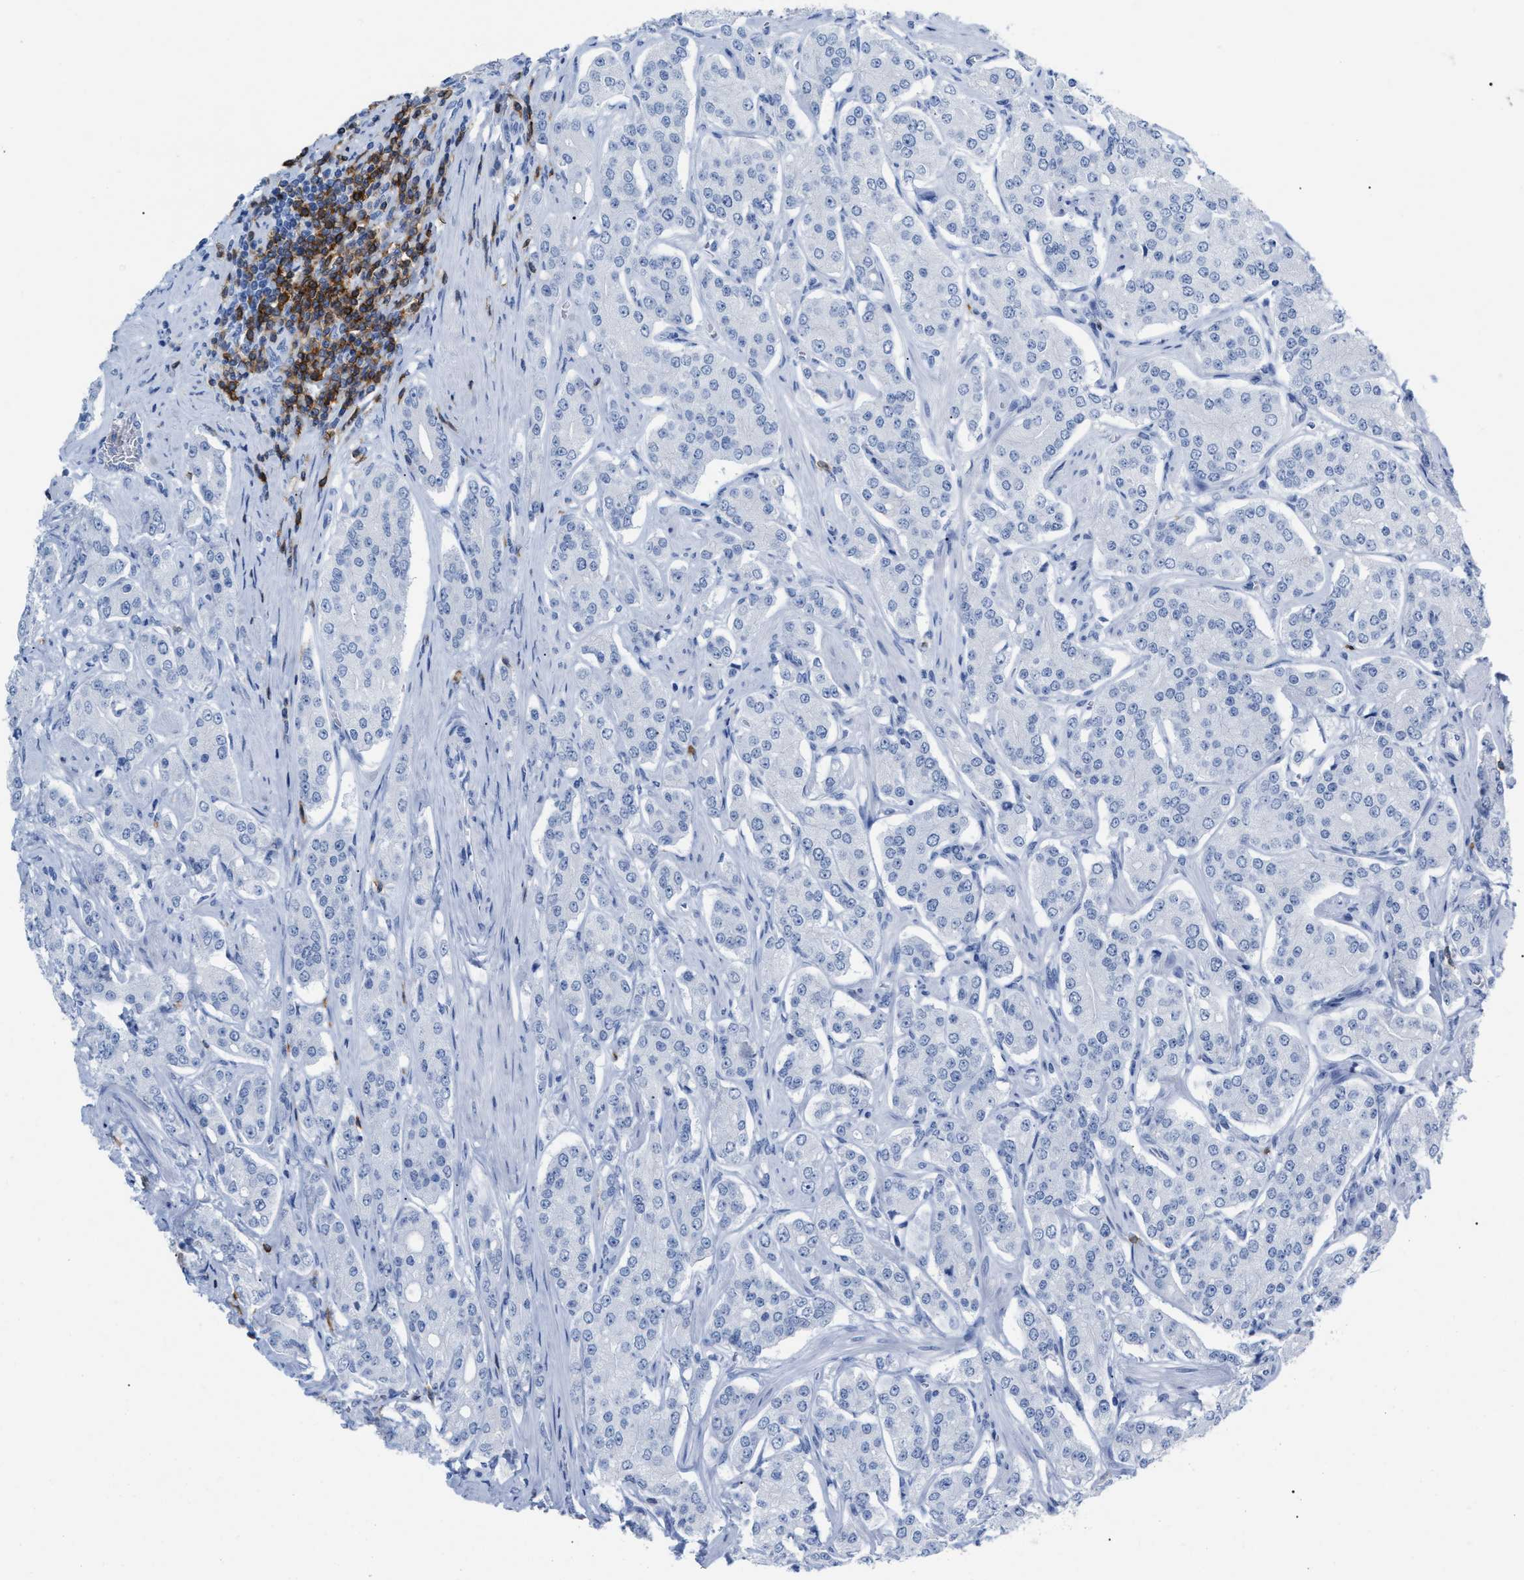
{"staining": {"intensity": "negative", "quantity": "none", "location": "none"}, "tissue": "prostate cancer", "cell_type": "Tumor cells", "image_type": "cancer", "snomed": [{"axis": "morphology", "description": "Adenocarcinoma, Low grade"}, {"axis": "topography", "description": "Prostate"}], "caption": "Tumor cells are negative for brown protein staining in prostate cancer (adenocarcinoma (low-grade)). (DAB (3,3'-diaminobenzidine) immunohistochemistry (IHC) visualized using brightfield microscopy, high magnification).", "gene": "CD5", "patient": {"sex": "male", "age": 69}}